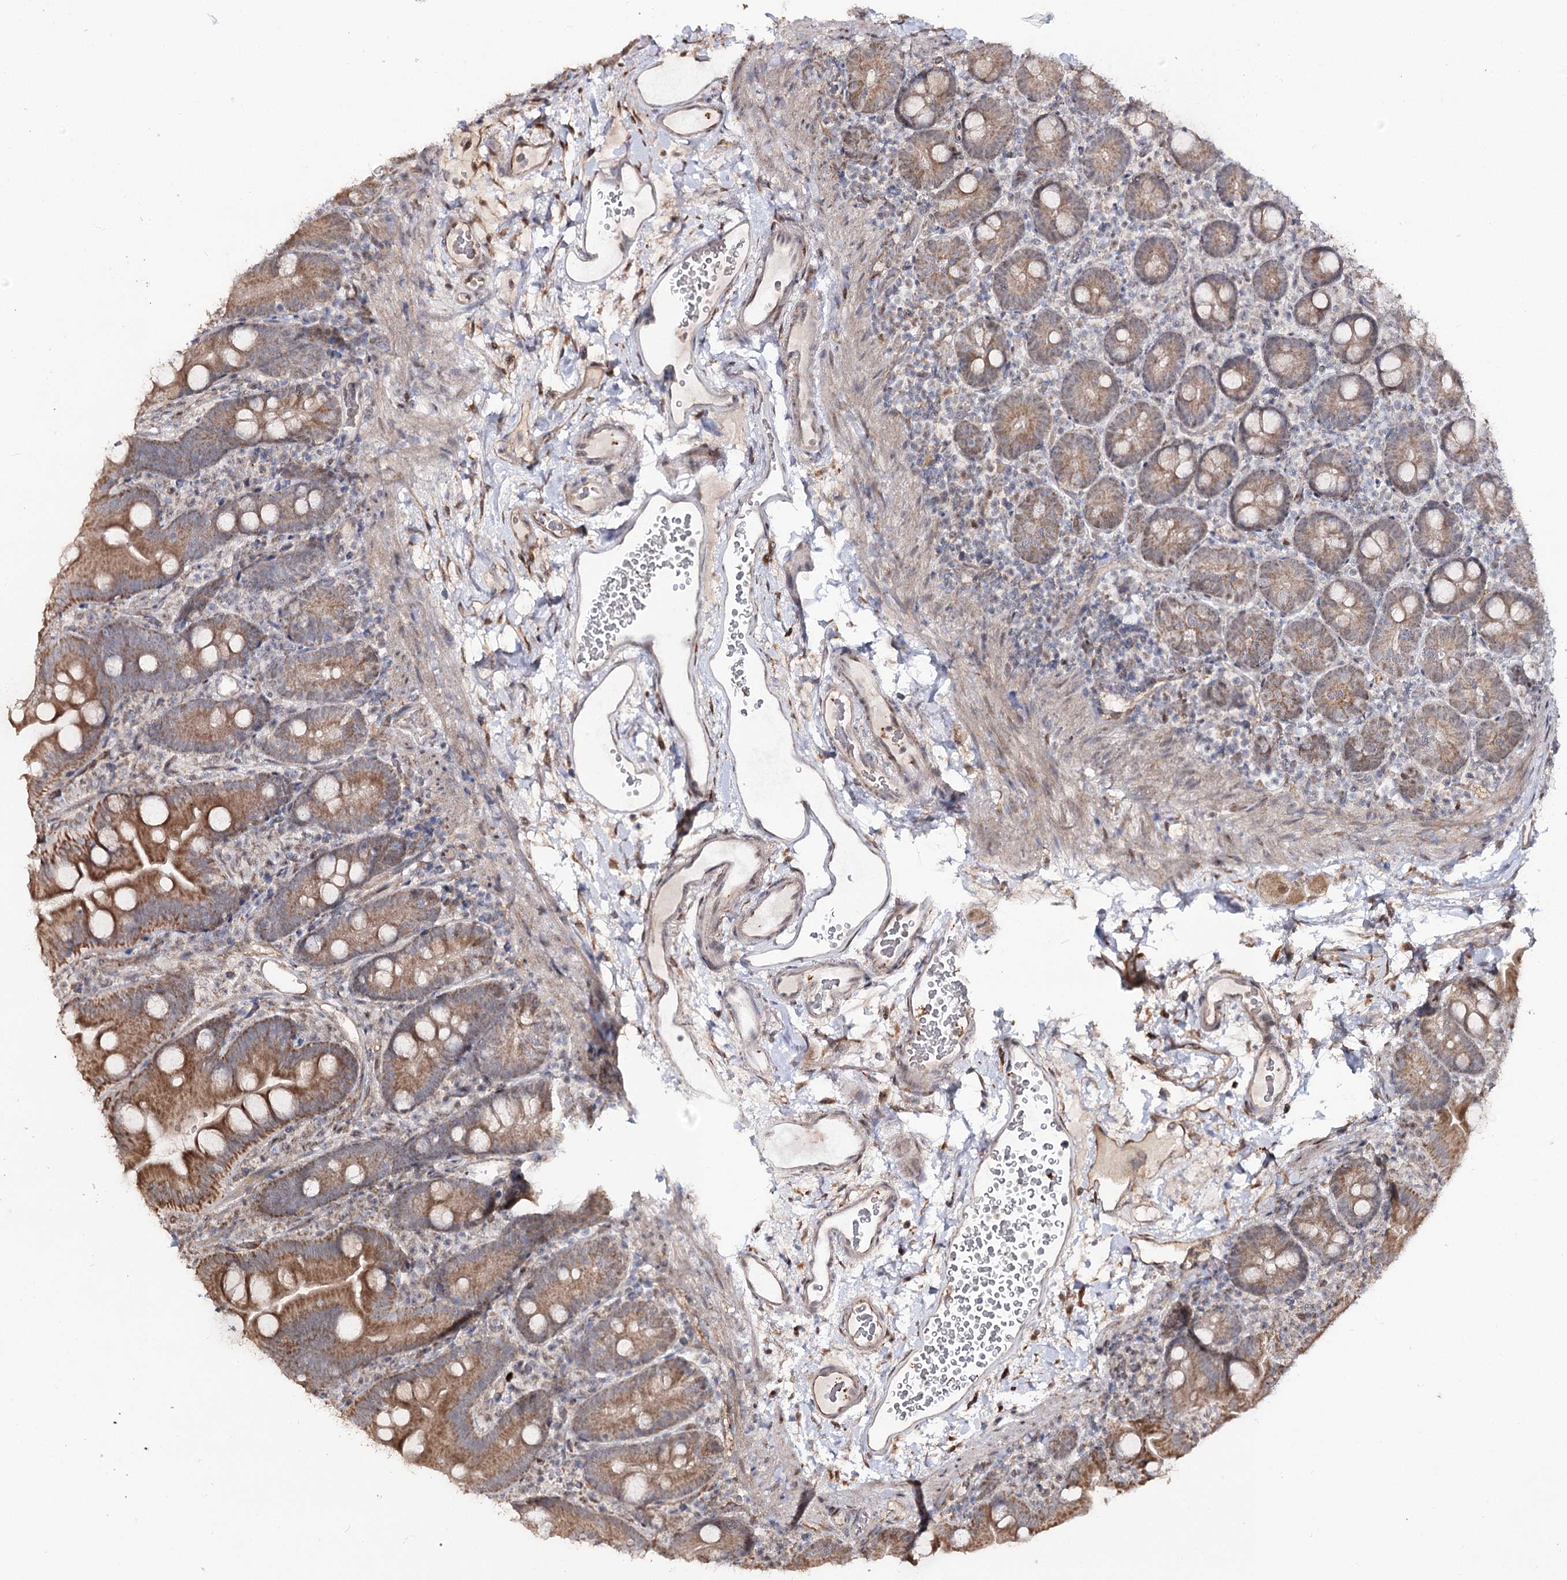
{"staining": {"intensity": "moderate", "quantity": ">75%", "location": "cytoplasmic/membranous"}, "tissue": "small intestine", "cell_type": "Glandular cells", "image_type": "normal", "snomed": [{"axis": "morphology", "description": "Normal tissue, NOS"}, {"axis": "topography", "description": "Small intestine"}], "caption": "Brown immunohistochemical staining in normal human small intestine exhibits moderate cytoplasmic/membranous positivity in approximately >75% of glandular cells.", "gene": "RUFY4", "patient": {"sex": "female", "age": 68}}